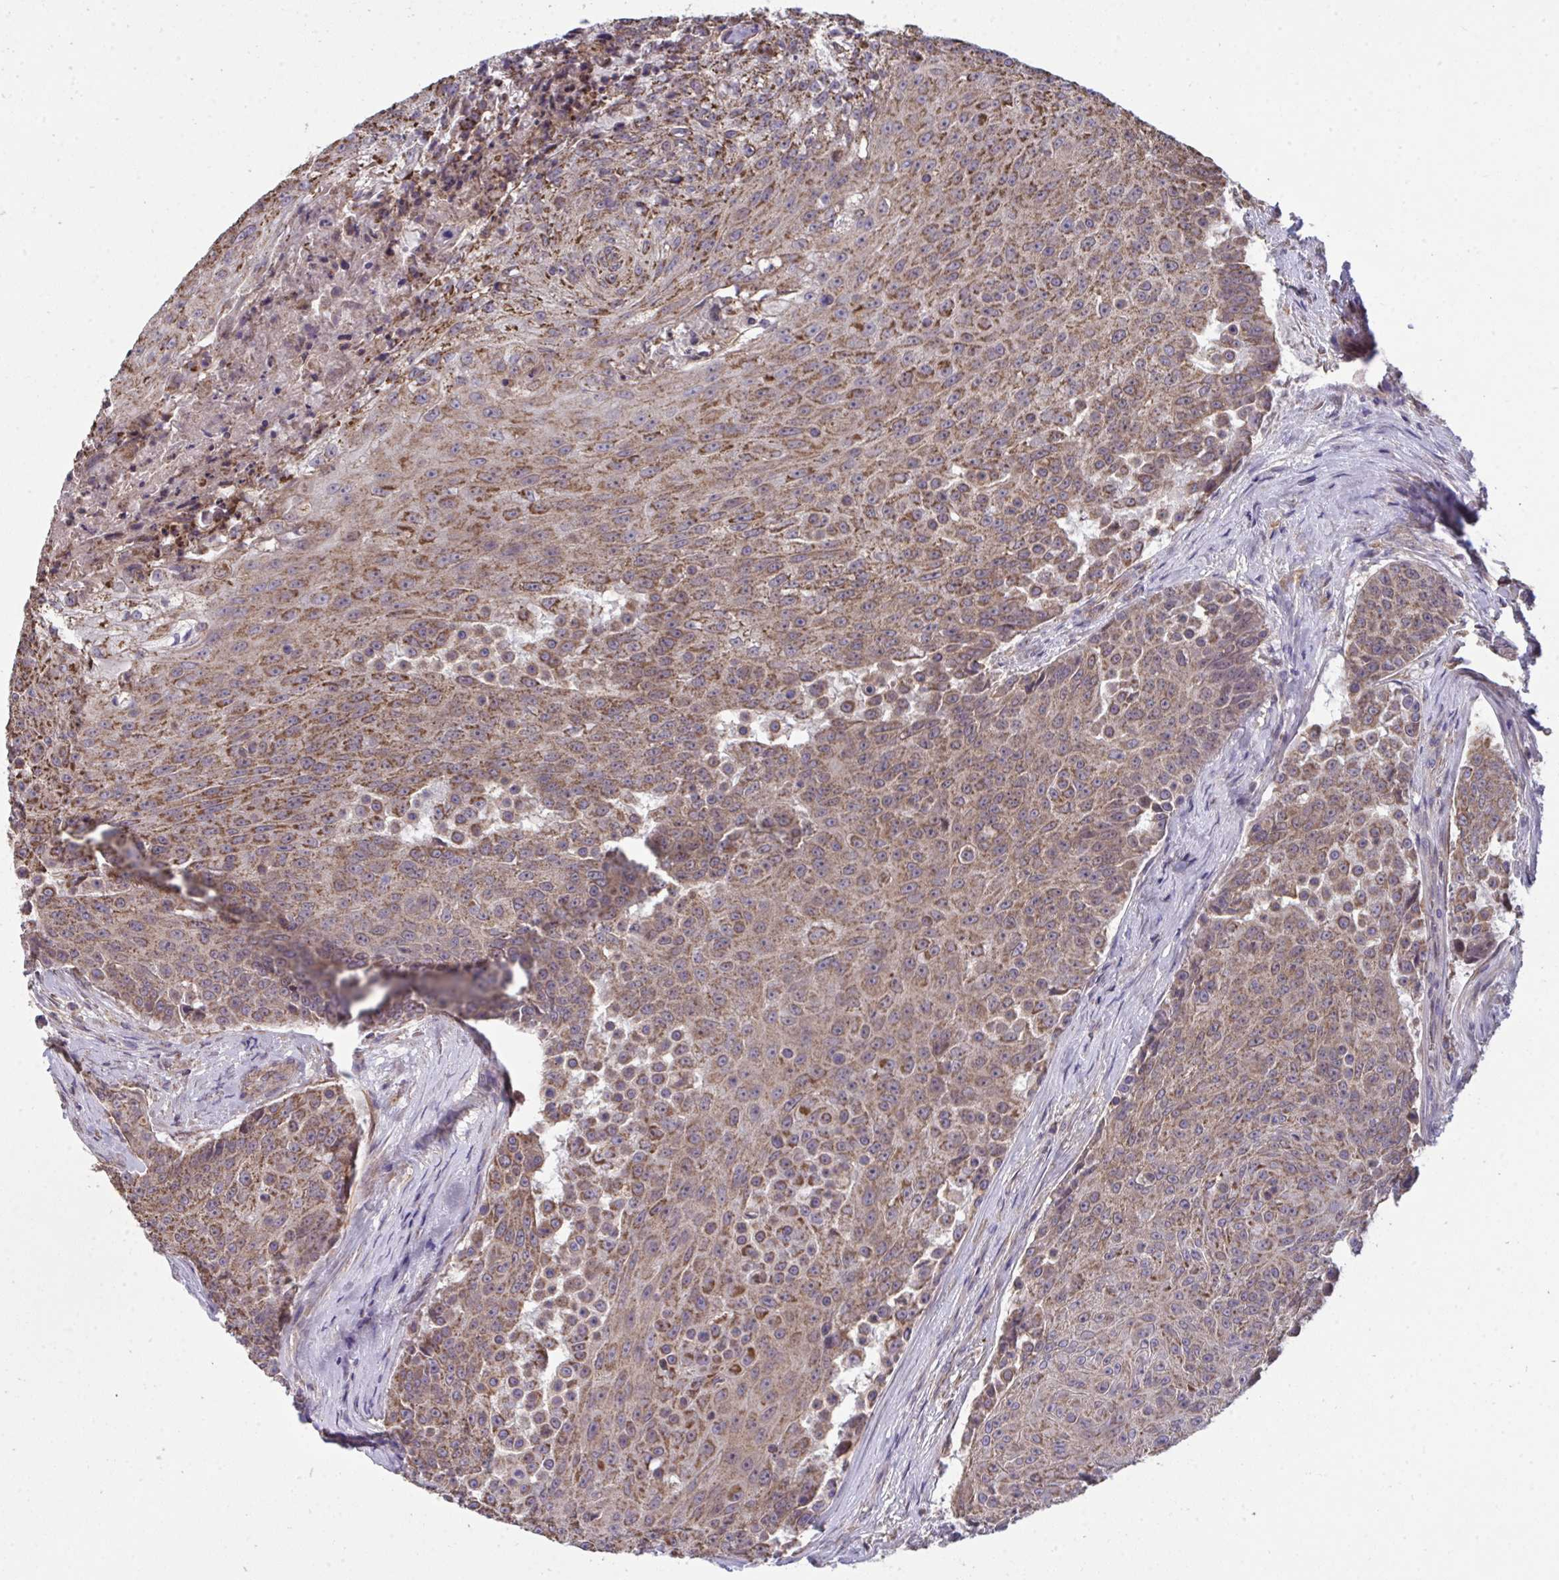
{"staining": {"intensity": "moderate", "quantity": ">75%", "location": "cytoplasmic/membranous"}, "tissue": "urothelial cancer", "cell_type": "Tumor cells", "image_type": "cancer", "snomed": [{"axis": "morphology", "description": "Urothelial carcinoma, High grade"}, {"axis": "topography", "description": "Urinary bladder"}], "caption": "Immunohistochemistry (IHC) staining of high-grade urothelial carcinoma, which exhibits medium levels of moderate cytoplasmic/membranous positivity in approximately >75% of tumor cells indicating moderate cytoplasmic/membranous protein positivity. The staining was performed using DAB (3,3'-diaminobenzidine) (brown) for protein detection and nuclei were counterstained in hematoxylin (blue).", "gene": "PPM1H", "patient": {"sex": "female", "age": 63}}